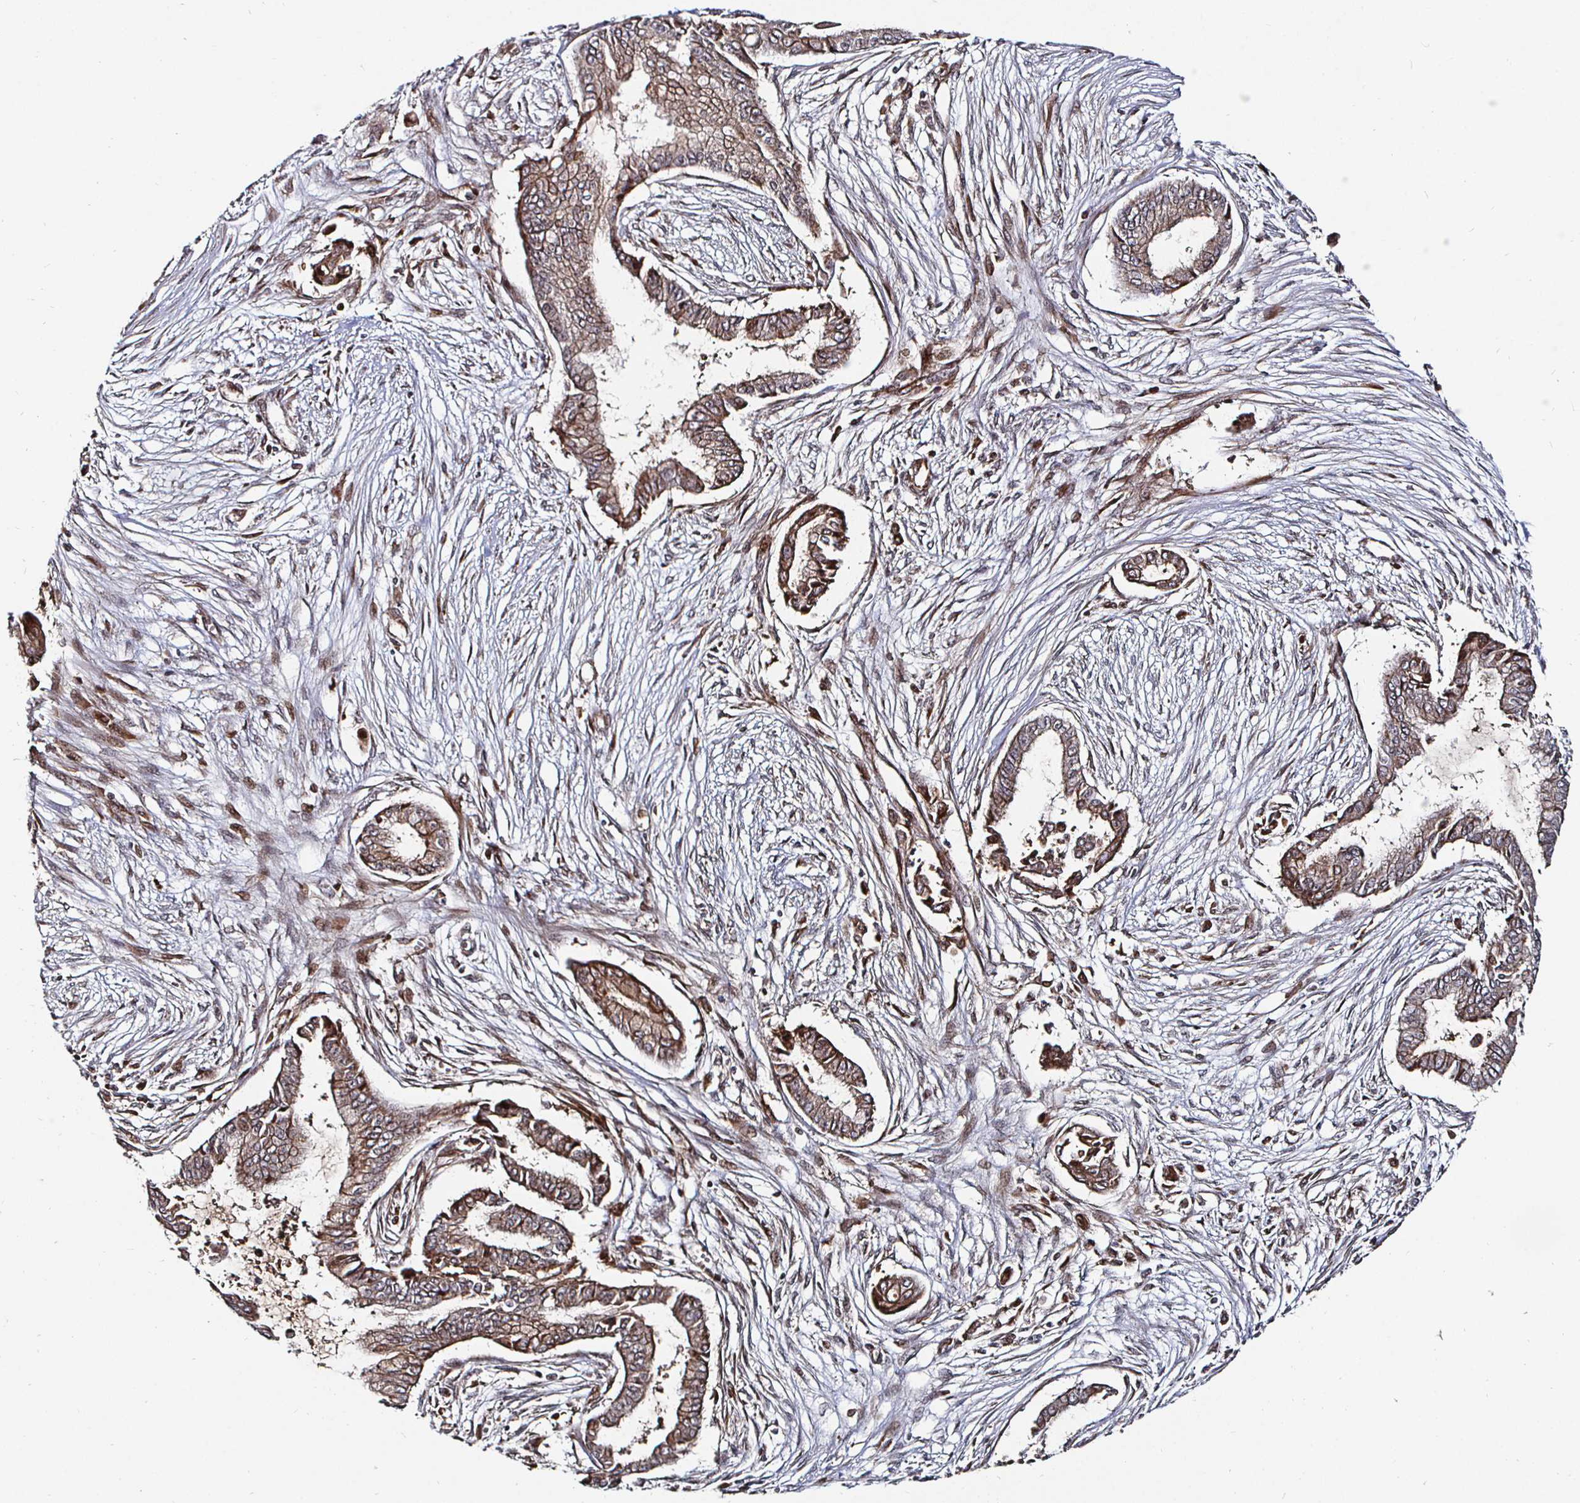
{"staining": {"intensity": "moderate", "quantity": ">75%", "location": "cytoplasmic/membranous"}, "tissue": "pancreatic cancer", "cell_type": "Tumor cells", "image_type": "cancer", "snomed": [{"axis": "morphology", "description": "Adenocarcinoma, NOS"}, {"axis": "topography", "description": "Pancreas"}], "caption": "The immunohistochemical stain shows moderate cytoplasmic/membranous staining in tumor cells of pancreatic cancer tissue.", "gene": "TBKBP1", "patient": {"sex": "female", "age": 68}}